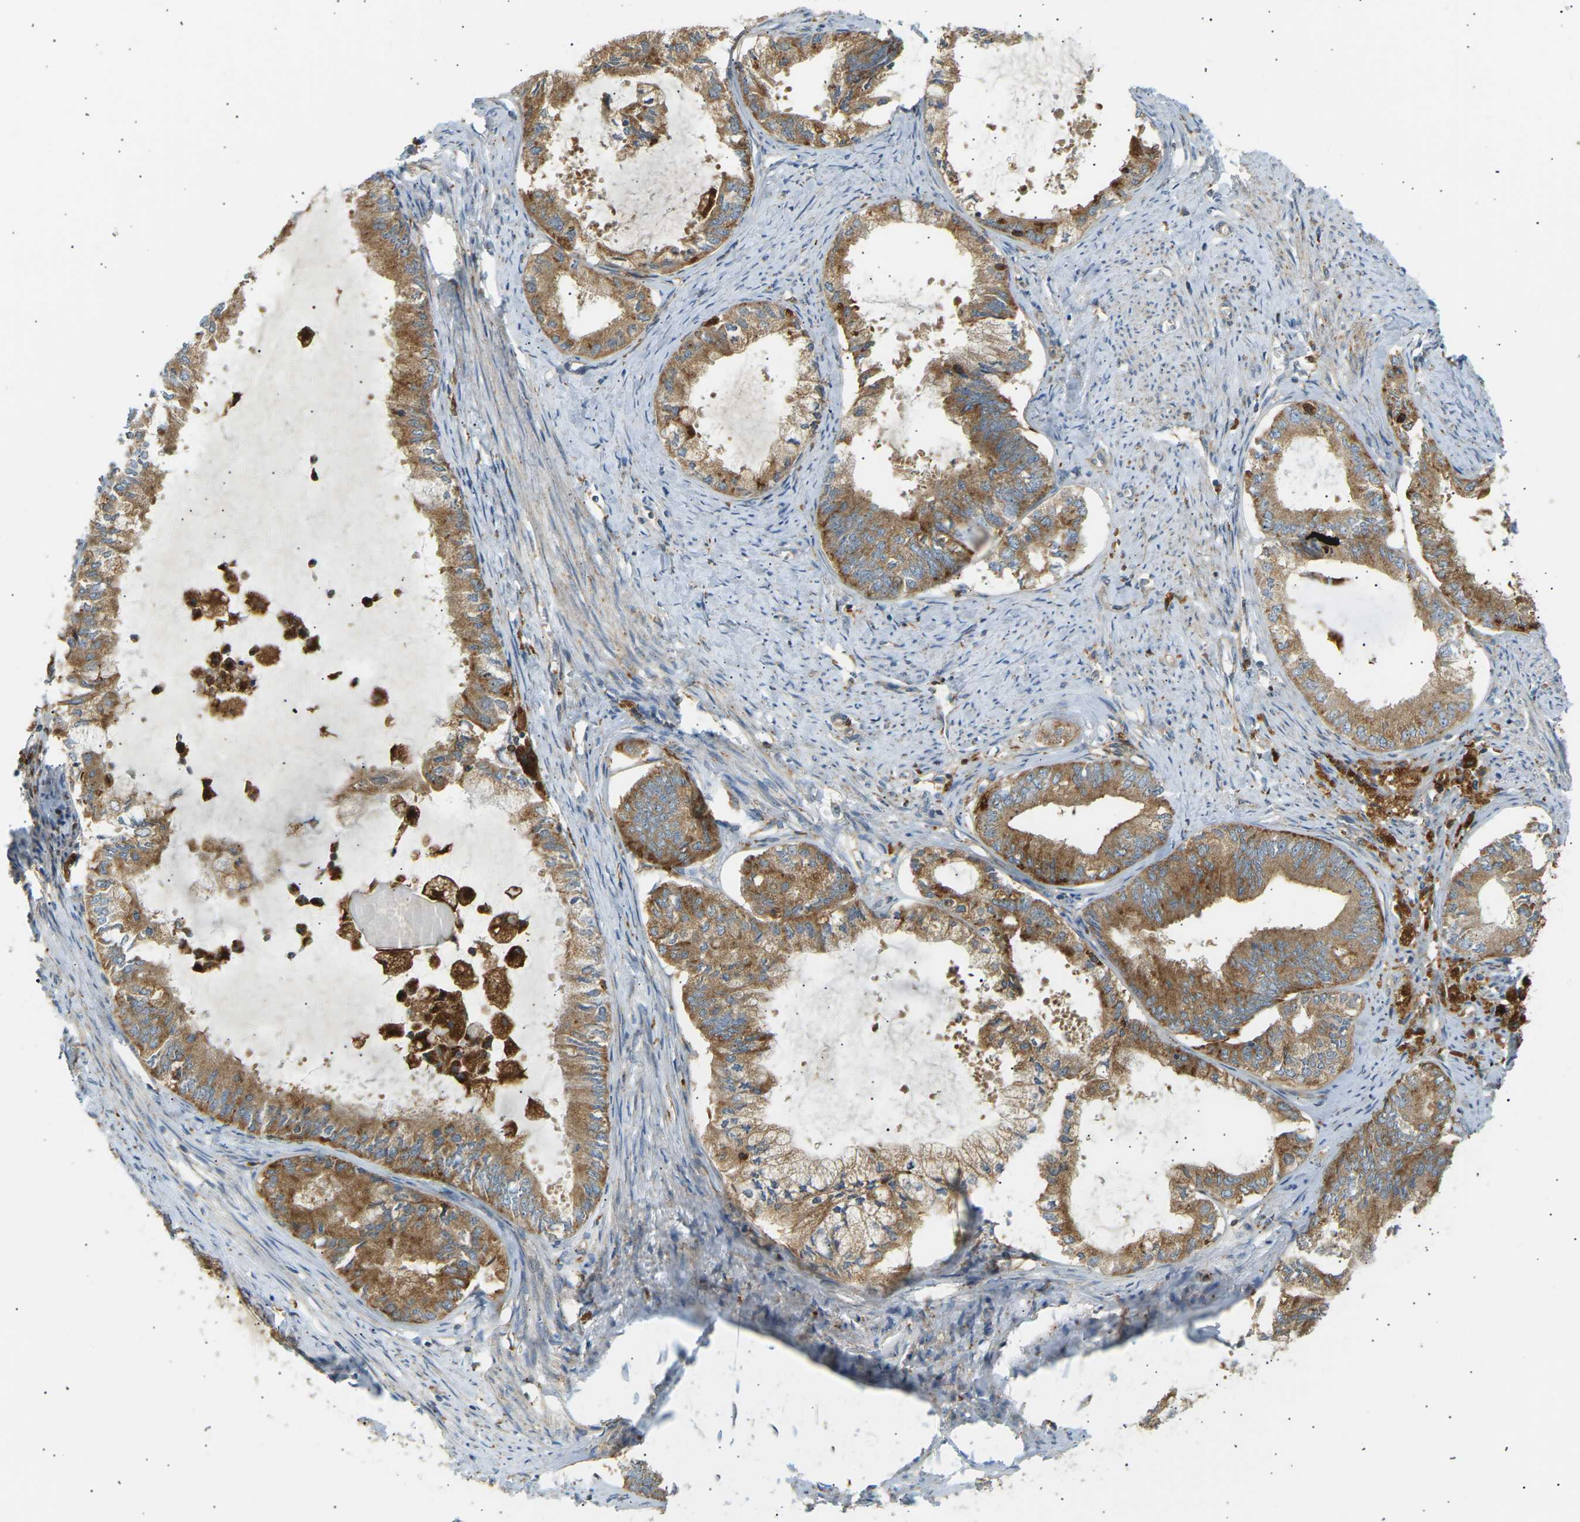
{"staining": {"intensity": "moderate", "quantity": ">75%", "location": "cytoplasmic/membranous"}, "tissue": "endometrial cancer", "cell_type": "Tumor cells", "image_type": "cancer", "snomed": [{"axis": "morphology", "description": "Adenocarcinoma, NOS"}, {"axis": "topography", "description": "Endometrium"}], "caption": "Approximately >75% of tumor cells in human endometrial cancer exhibit moderate cytoplasmic/membranous protein positivity as visualized by brown immunohistochemical staining.", "gene": "CDK17", "patient": {"sex": "female", "age": 86}}